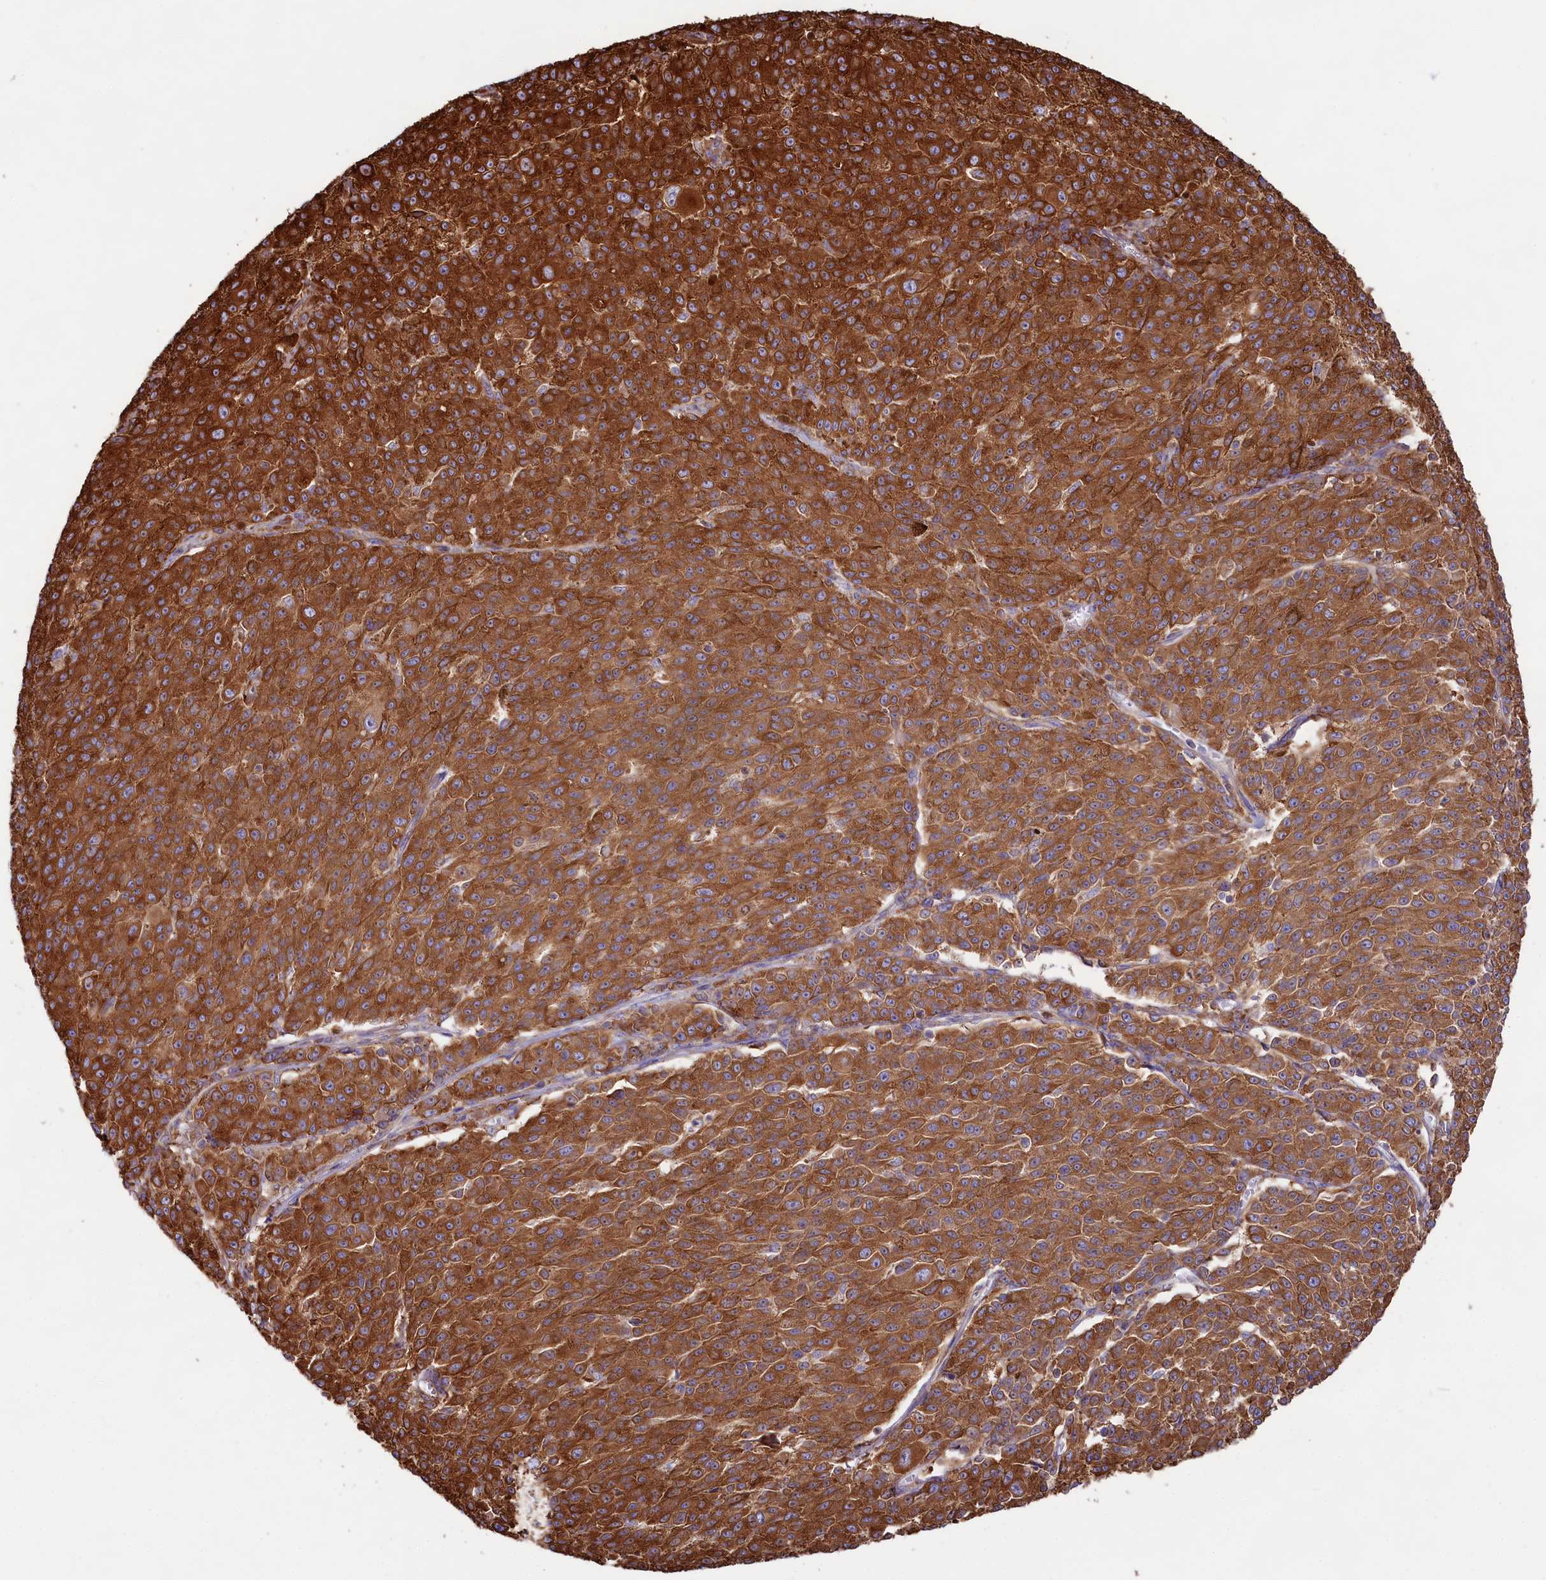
{"staining": {"intensity": "strong", "quantity": ">75%", "location": "cytoplasmic/membranous"}, "tissue": "melanoma", "cell_type": "Tumor cells", "image_type": "cancer", "snomed": [{"axis": "morphology", "description": "Malignant melanoma, NOS"}, {"axis": "topography", "description": "Skin"}], "caption": "Immunohistochemical staining of human malignant melanoma exhibits high levels of strong cytoplasmic/membranous protein staining in about >75% of tumor cells.", "gene": "GYS1", "patient": {"sex": "female", "age": 52}}